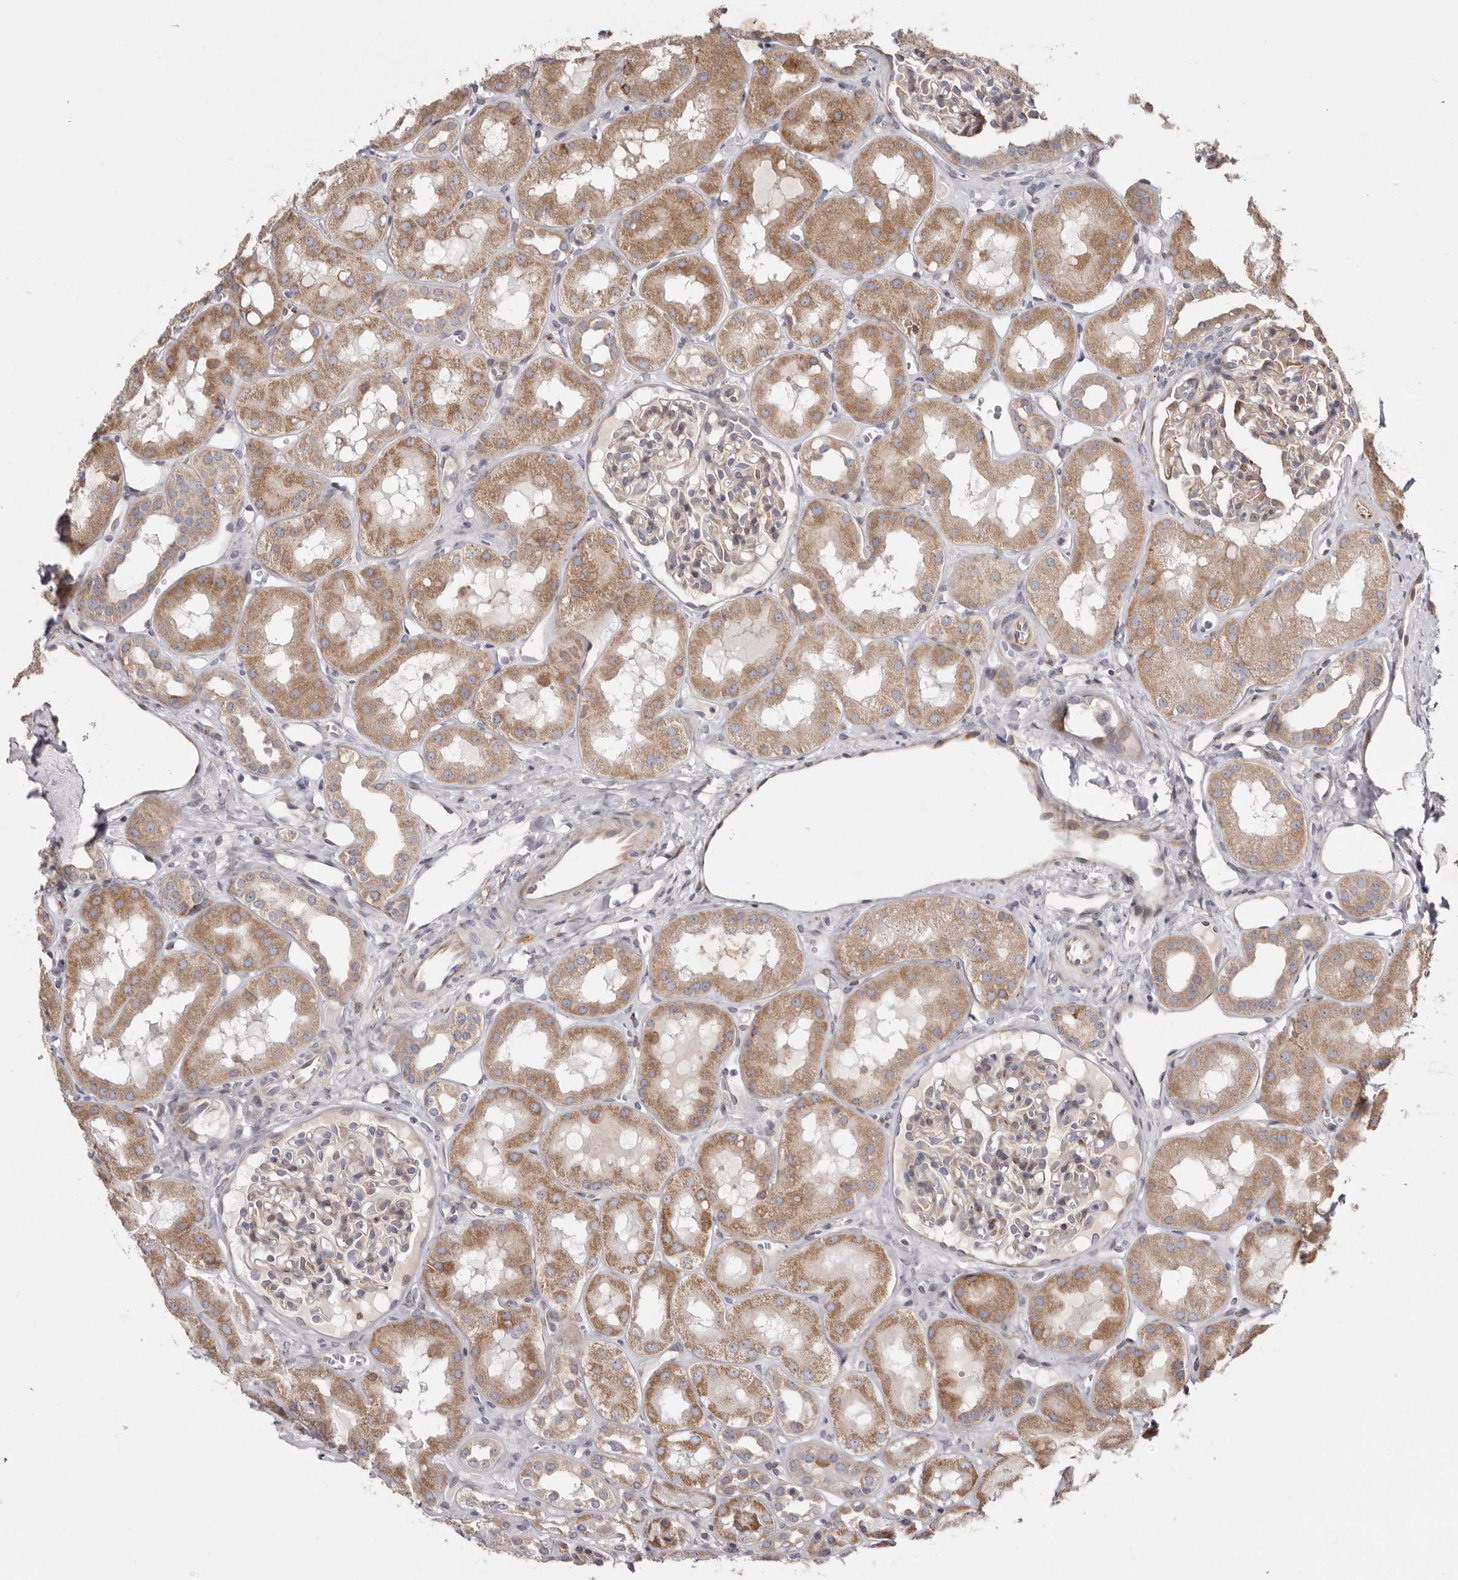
{"staining": {"intensity": "weak", "quantity": "<25%", "location": "cytoplasmic/membranous"}, "tissue": "kidney", "cell_type": "Cells in glomeruli", "image_type": "normal", "snomed": [{"axis": "morphology", "description": "Normal tissue, NOS"}, {"axis": "topography", "description": "Kidney"}], "caption": "DAB (3,3'-diaminobenzidine) immunohistochemical staining of unremarkable human kidney displays no significant positivity in cells in glomeruli.", "gene": "TIMM17B", "patient": {"sex": "male", "age": 16}}